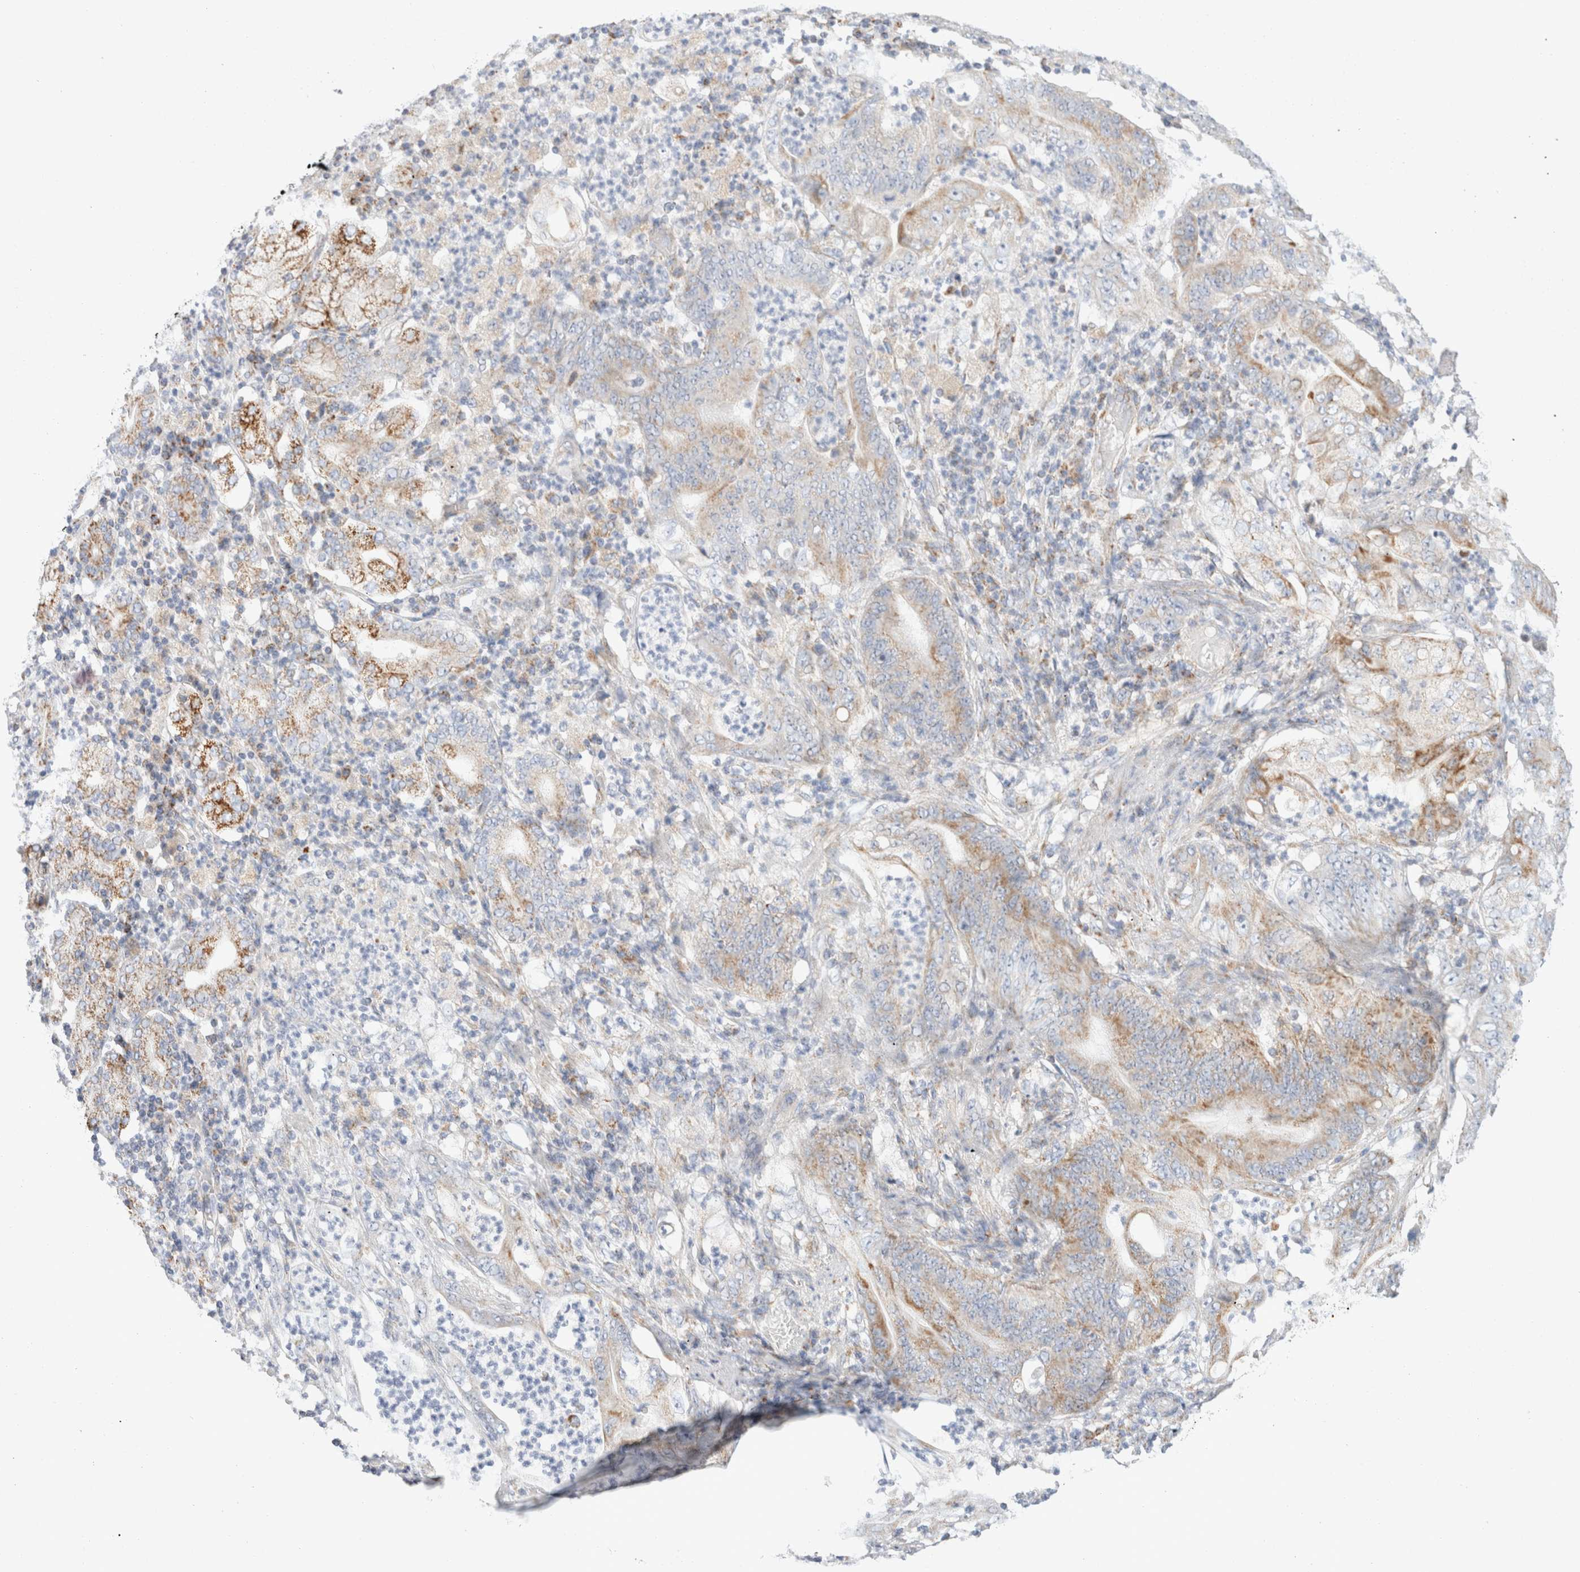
{"staining": {"intensity": "moderate", "quantity": "25%-75%", "location": "cytoplasmic/membranous"}, "tissue": "stomach cancer", "cell_type": "Tumor cells", "image_type": "cancer", "snomed": [{"axis": "morphology", "description": "Adenocarcinoma, NOS"}, {"axis": "topography", "description": "Stomach"}], "caption": "Immunohistochemical staining of stomach adenocarcinoma exhibits medium levels of moderate cytoplasmic/membranous expression in approximately 25%-75% of tumor cells. The protein of interest is stained brown, and the nuclei are stained in blue (DAB IHC with brightfield microscopy, high magnification).", "gene": "ATP6V1C1", "patient": {"sex": "female", "age": 73}}